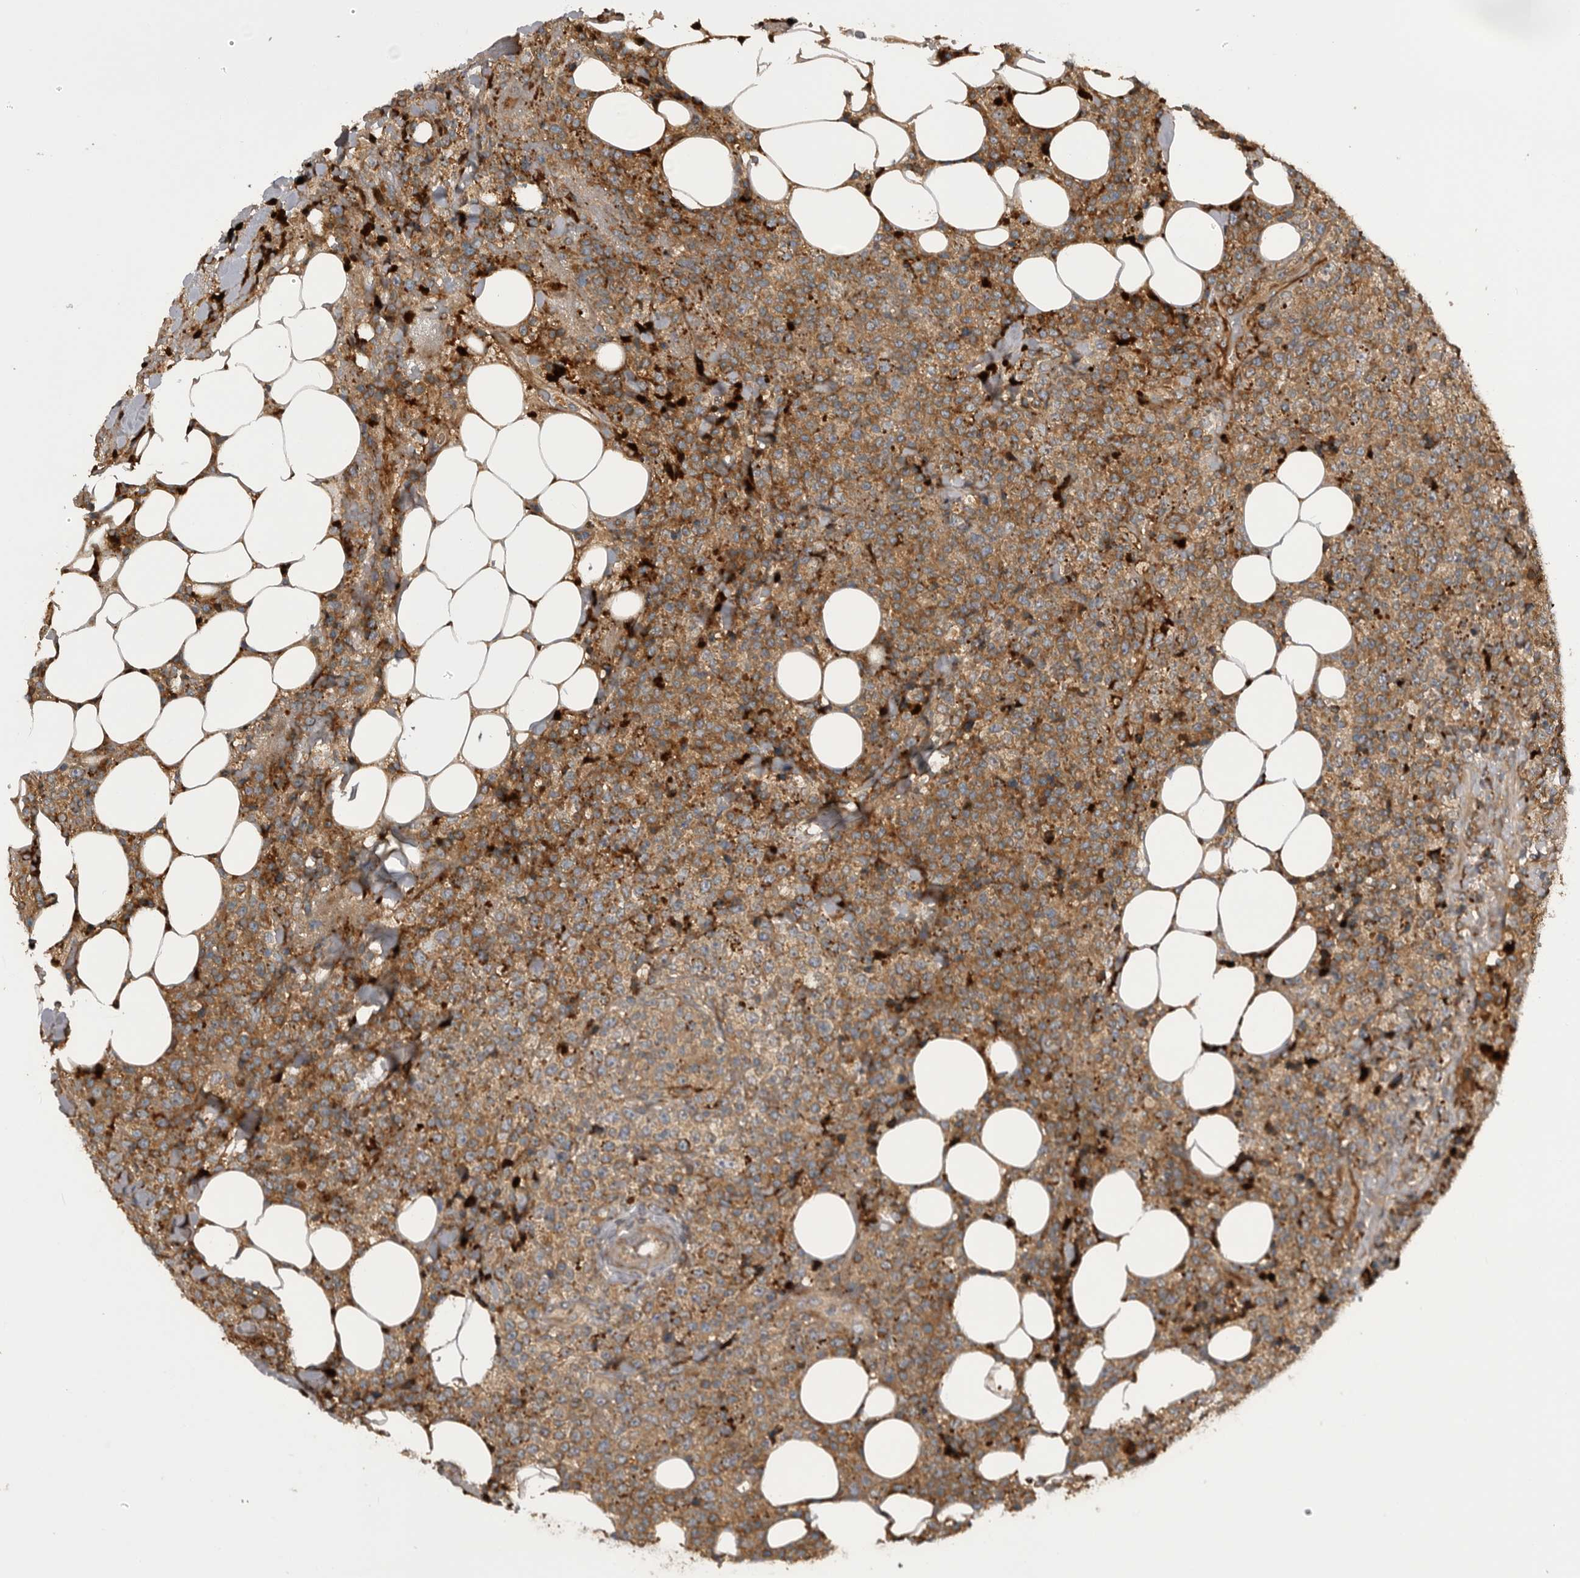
{"staining": {"intensity": "moderate", "quantity": ">75%", "location": "cytoplasmic/membranous"}, "tissue": "lymphoma", "cell_type": "Tumor cells", "image_type": "cancer", "snomed": [{"axis": "morphology", "description": "Malignant lymphoma, non-Hodgkin's type, High grade"}, {"axis": "topography", "description": "Lymph node"}], "caption": "IHC staining of high-grade malignant lymphoma, non-Hodgkin's type, which reveals medium levels of moderate cytoplasmic/membranous expression in approximately >75% of tumor cells indicating moderate cytoplasmic/membranous protein positivity. The staining was performed using DAB (brown) for protein detection and nuclei were counterstained in hematoxylin (blue).", "gene": "RAB3GAP2", "patient": {"sex": "male", "age": 13}}